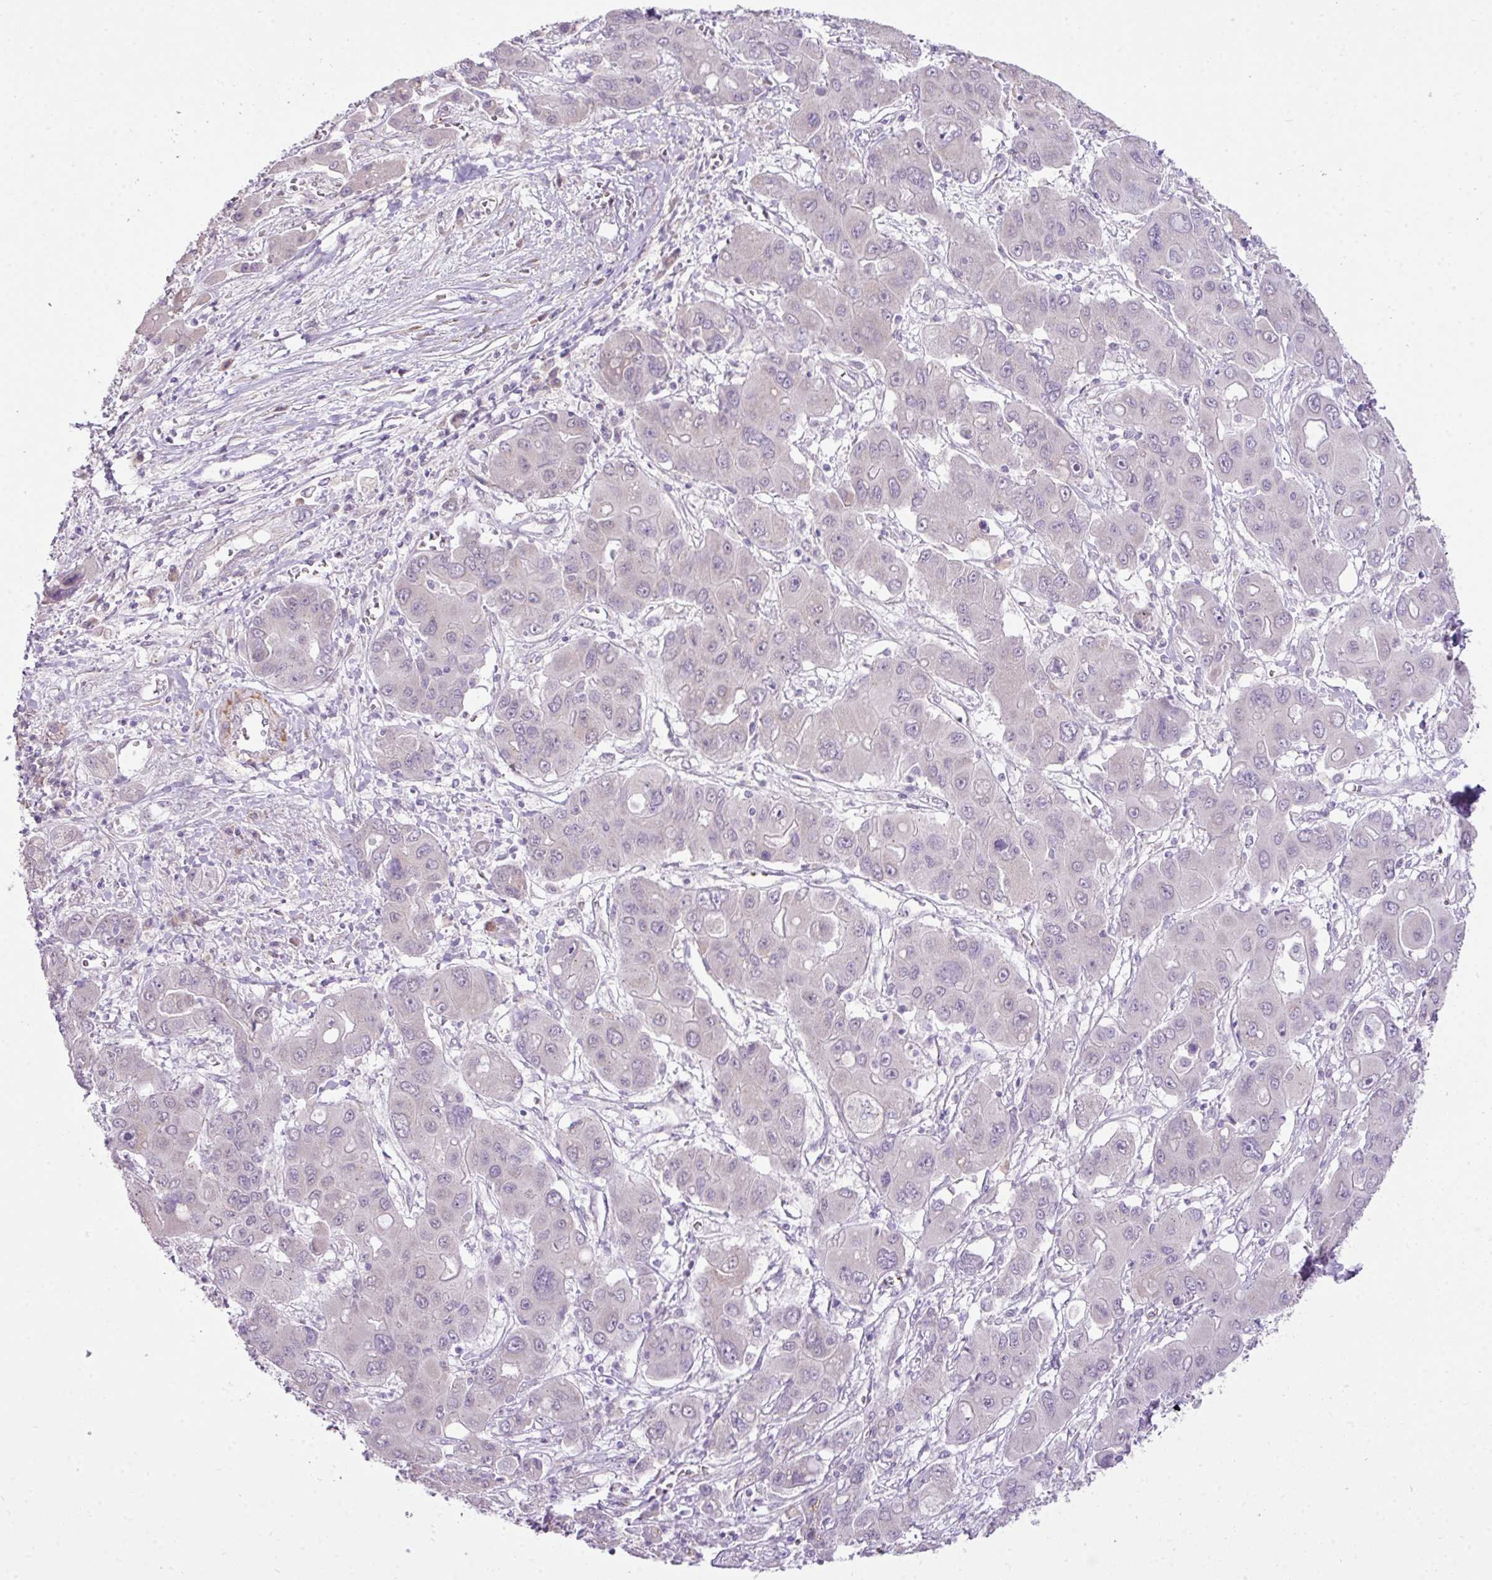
{"staining": {"intensity": "negative", "quantity": "none", "location": "none"}, "tissue": "liver cancer", "cell_type": "Tumor cells", "image_type": "cancer", "snomed": [{"axis": "morphology", "description": "Cholangiocarcinoma"}, {"axis": "topography", "description": "Liver"}], "caption": "A histopathology image of human liver cancer (cholangiocarcinoma) is negative for staining in tumor cells.", "gene": "DIP2A", "patient": {"sex": "male", "age": 67}}